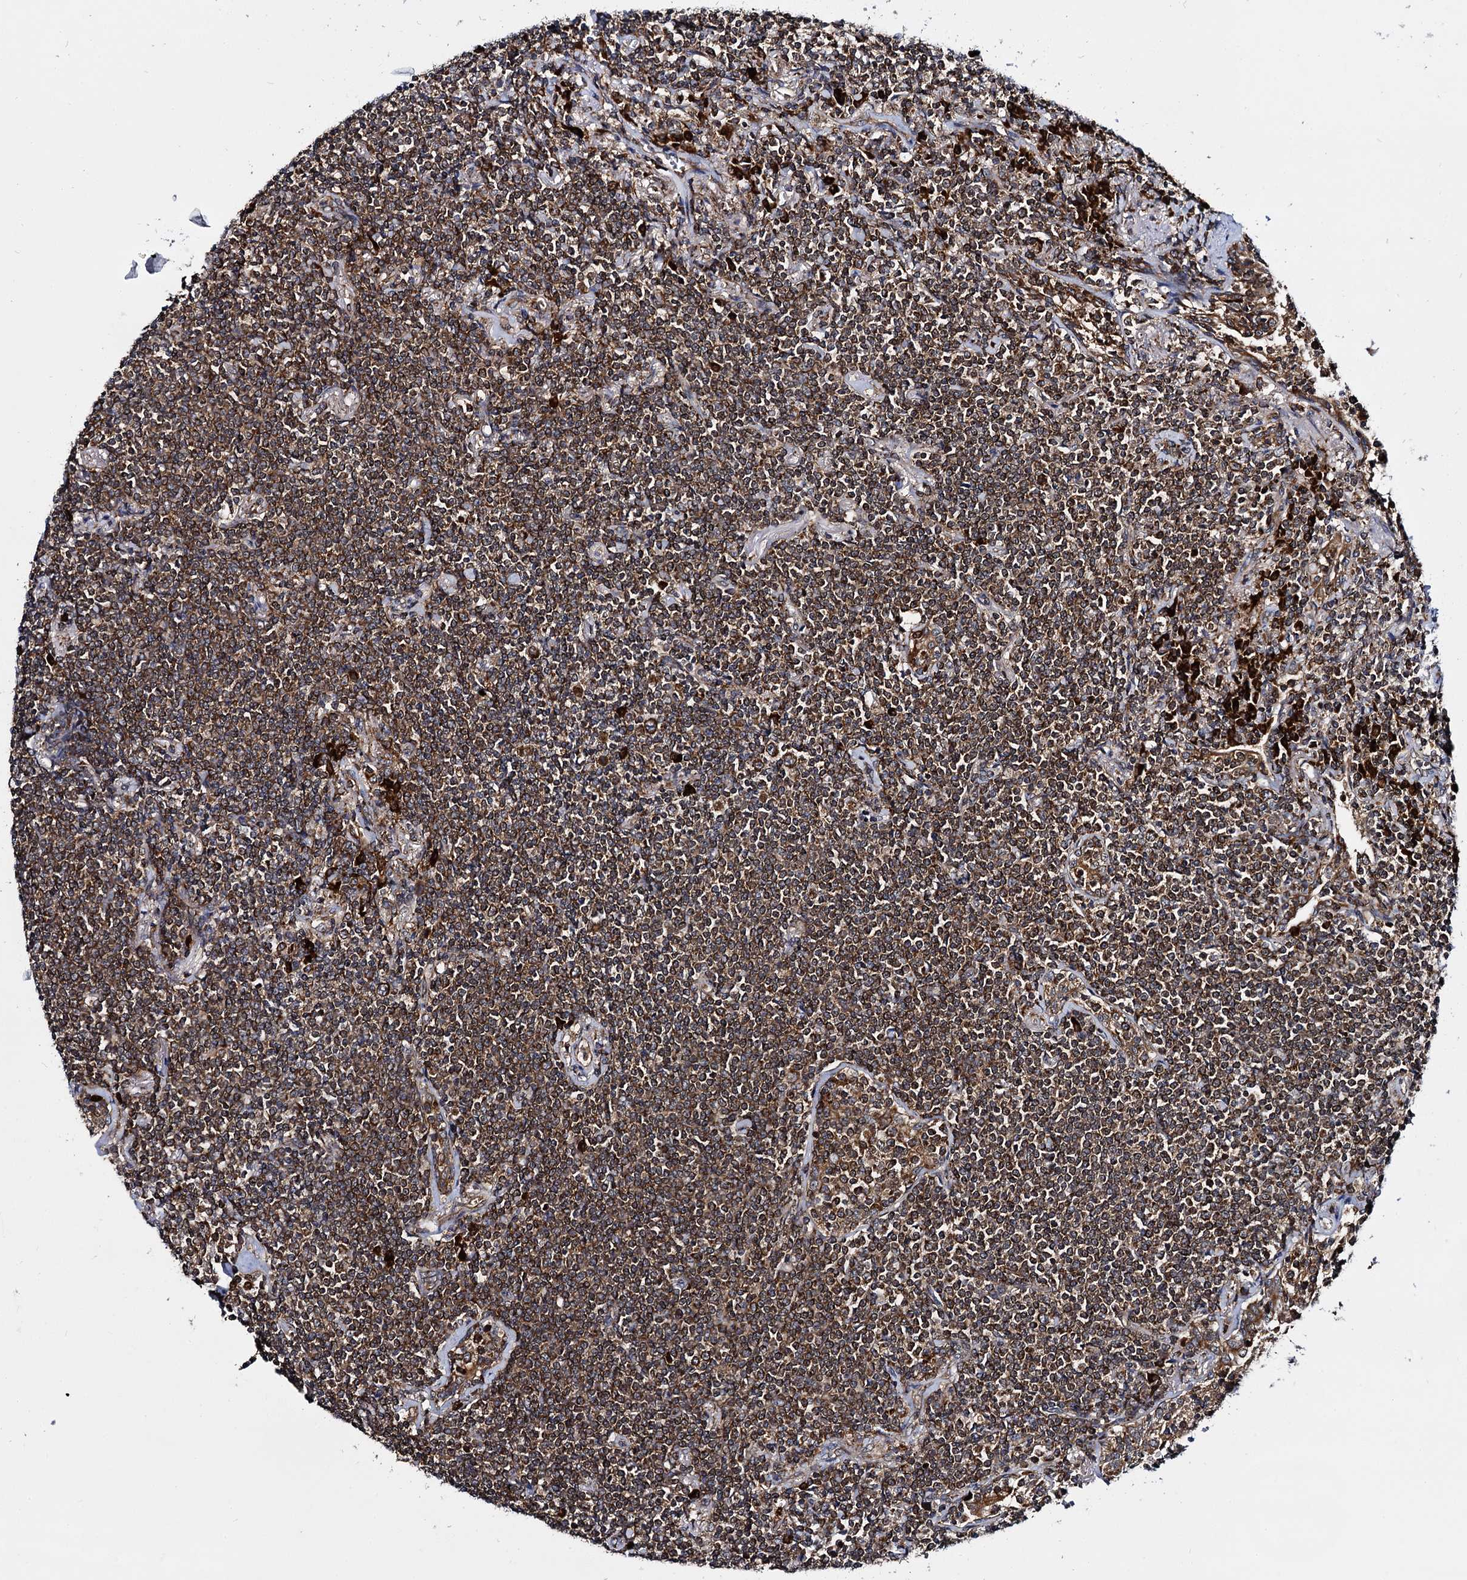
{"staining": {"intensity": "strong", "quantity": ">75%", "location": "cytoplasmic/membranous"}, "tissue": "lymphoma", "cell_type": "Tumor cells", "image_type": "cancer", "snomed": [{"axis": "morphology", "description": "Malignant lymphoma, non-Hodgkin's type, Low grade"}, {"axis": "topography", "description": "Lung"}], "caption": "A micrograph of human lymphoma stained for a protein demonstrates strong cytoplasmic/membranous brown staining in tumor cells.", "gene": "UFM1", "patient": {"sex": "female", "age": 71}}